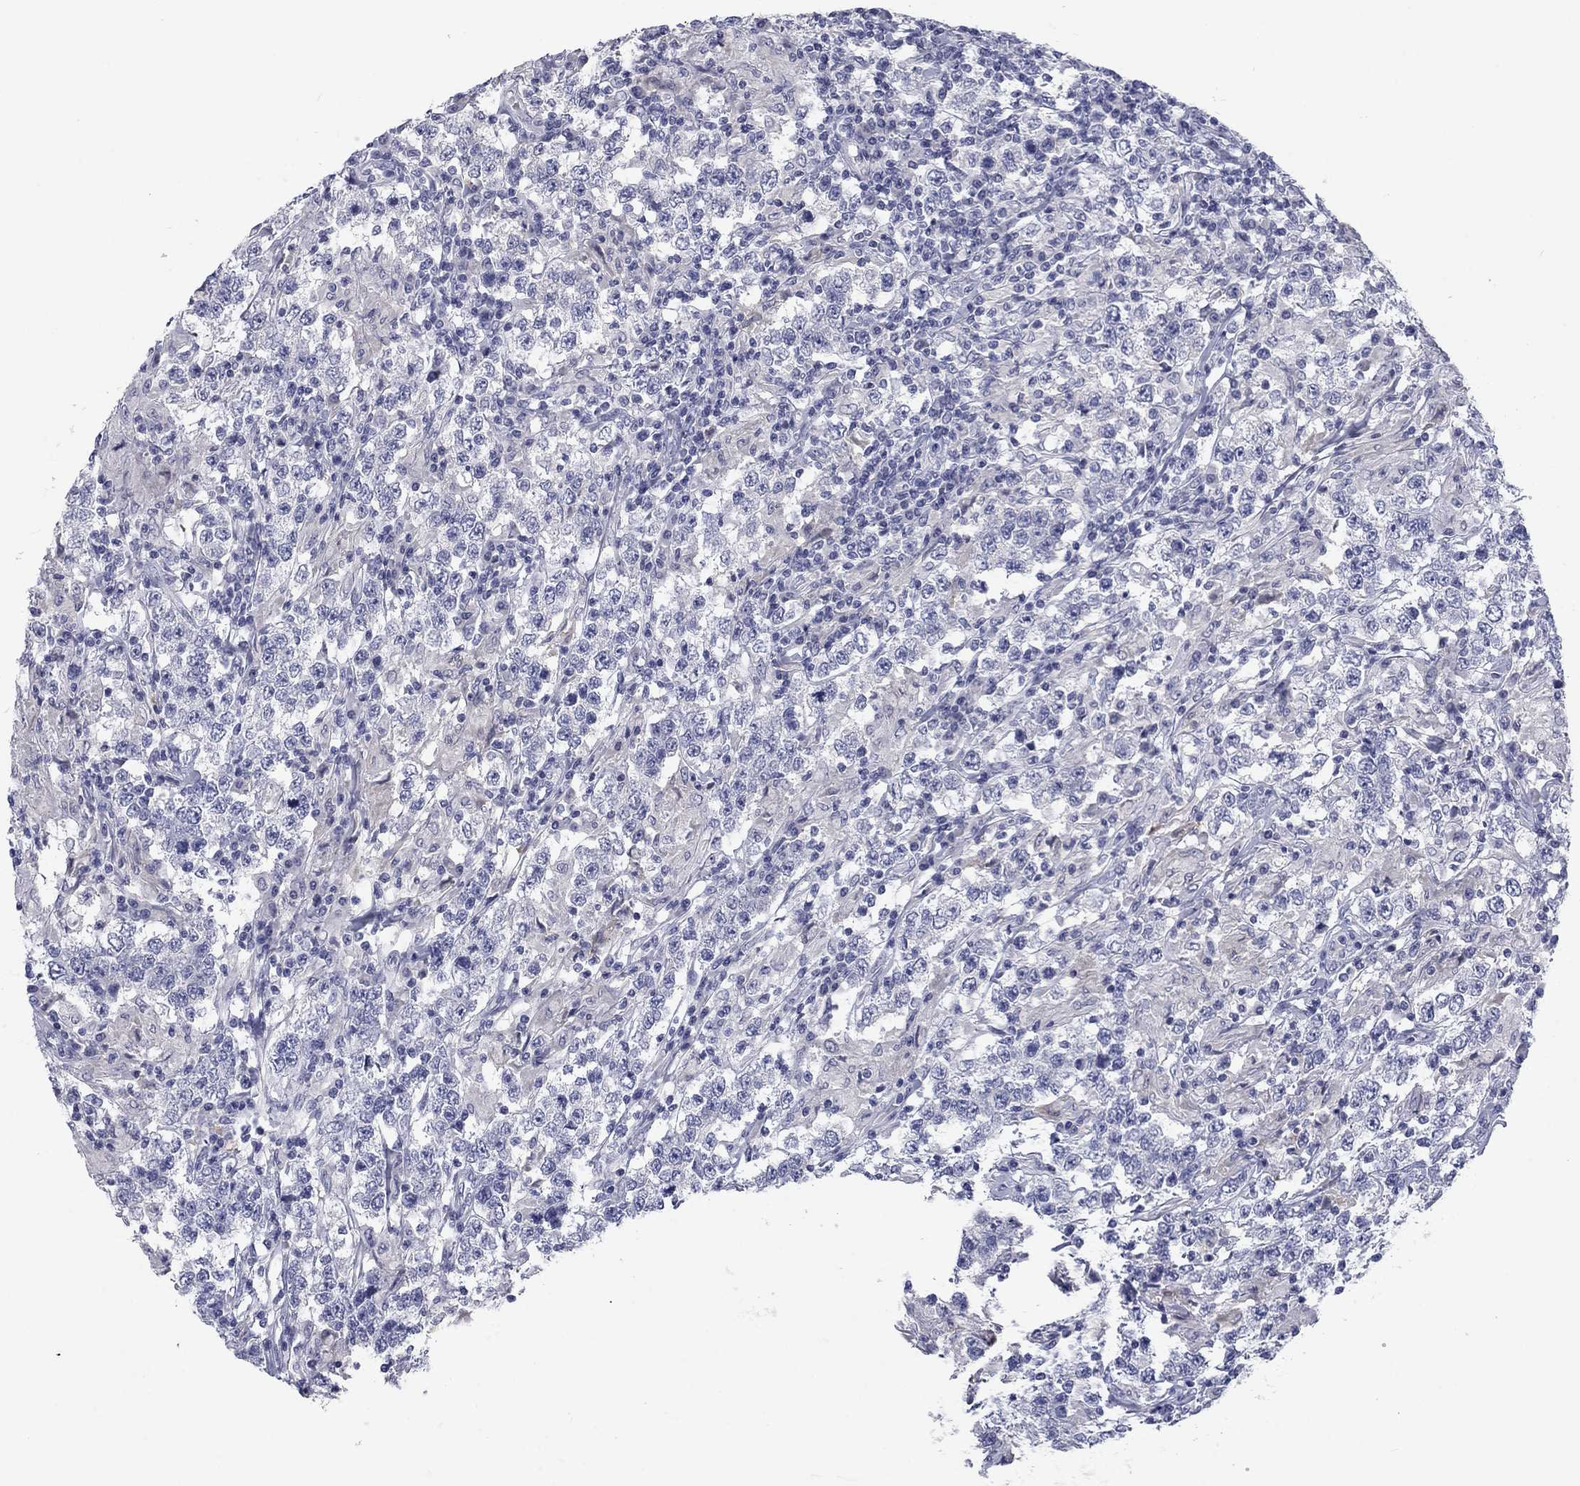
{"staining": {"intensity": "moderate", "quantity": "<25%", "location": "cytoplasmic/membranous"}, "tissue": "testis cancer", "cell_type": "Tumor cells", "image_type": "cancer", "snomed": [{"axis": "morphology", "description": "Seminoma, NOS"}, {"axis": "morphology", "description": "Carcinoma, Embryonal, NOS"}, {"axis": "topography", "description": "Testis"}], "caption": "Protein analysis of testis embryonal carcinoma tissue reveals moderate cytoplasmic/membranous expression in about <25% of tumor cells. The protein of interest is stained brown, and the nuclei are stained in blue (DAB IHC with brightfield microscopy, high magnification).", "gene": "CALB1", "patient": {"sex": "male", "age": 41}}